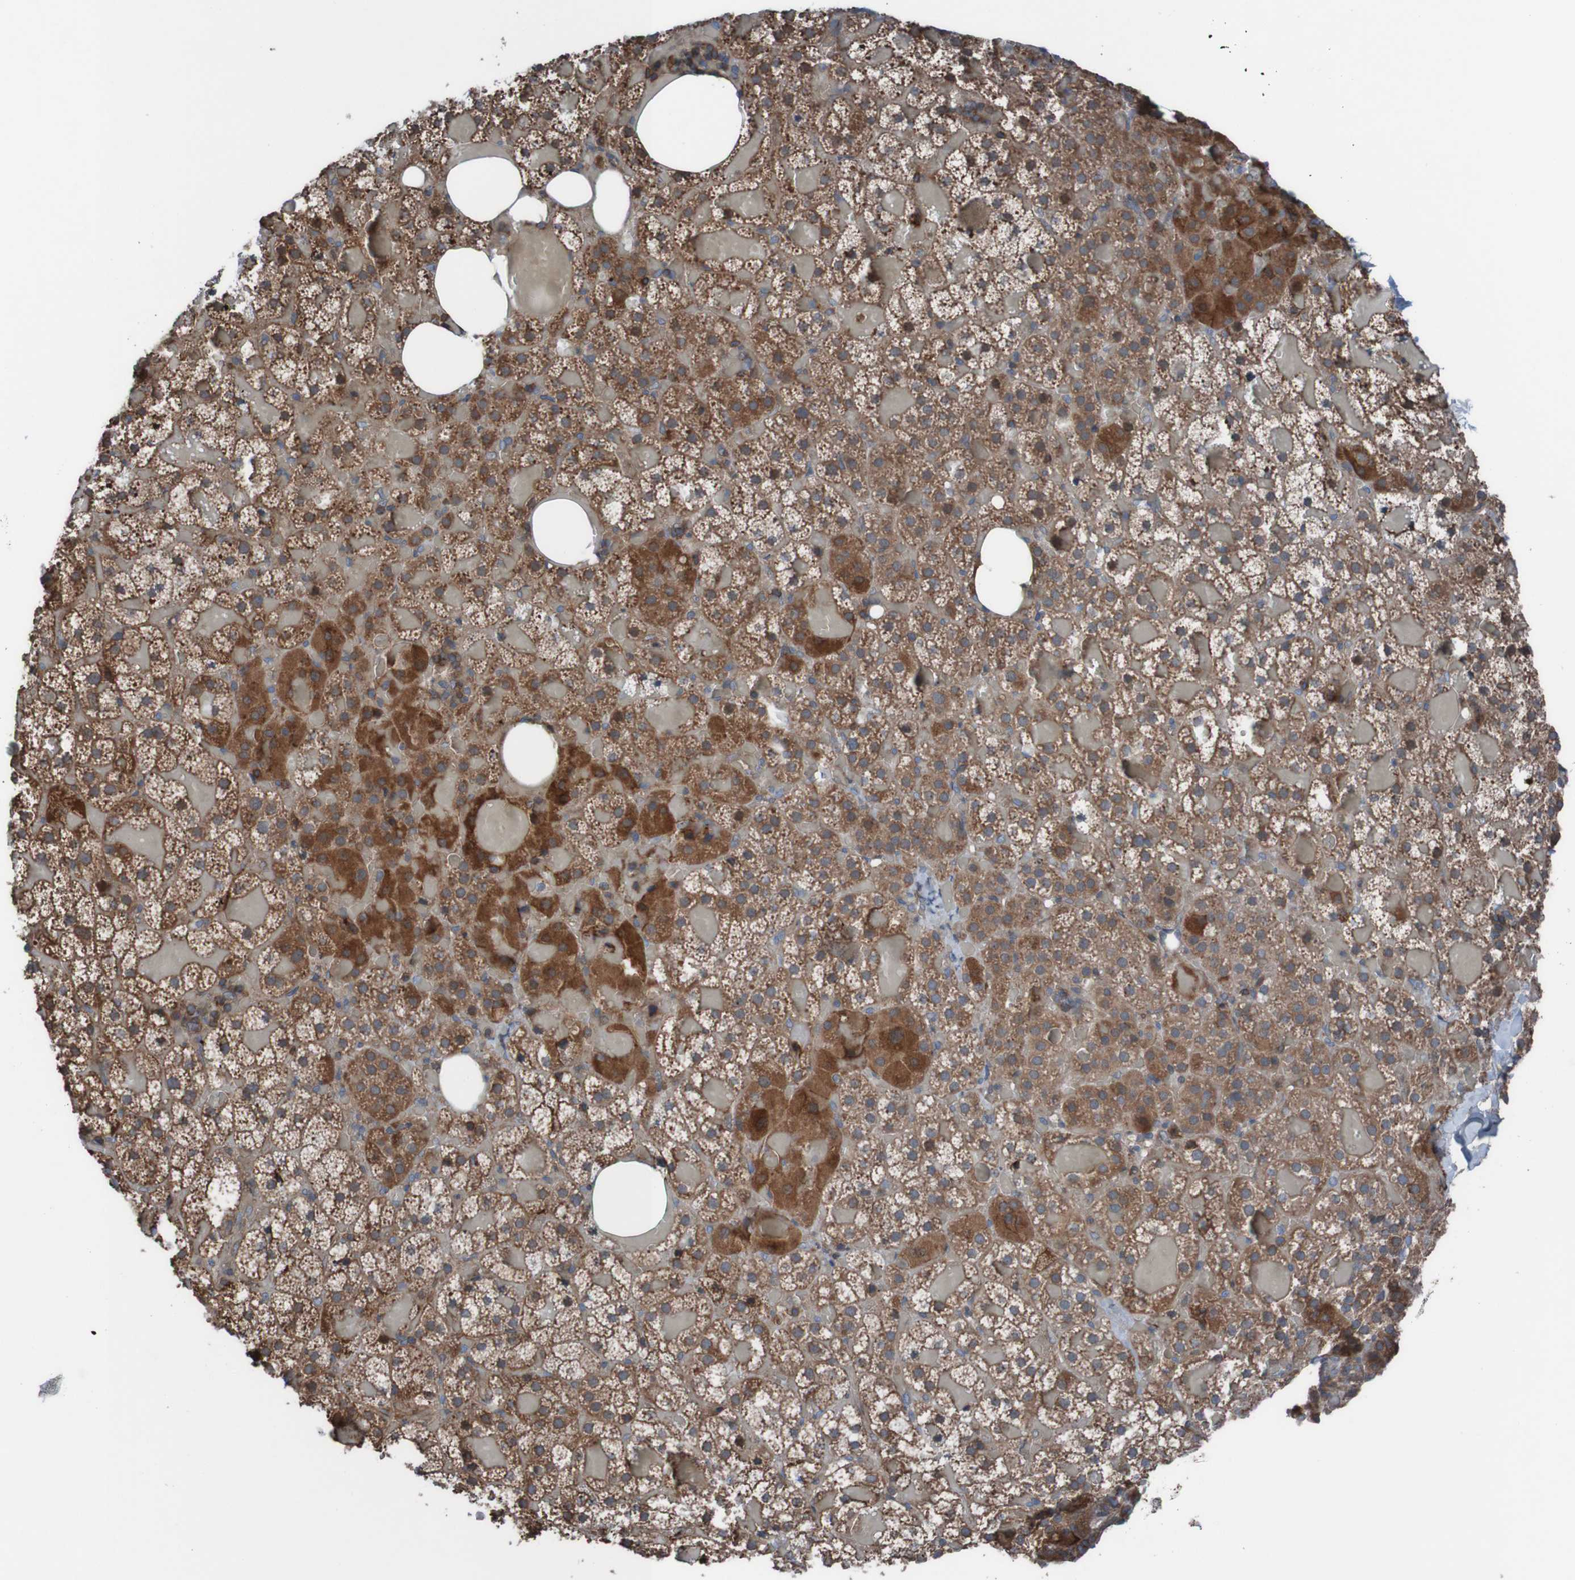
{"staining": {"intensity": "strong", "quantity": ">75%", "location": "cytoplasmic/membranous"}, "tissue": "adrenal gland", "cell_type": "Glandular cells", "image_type": "normal", "snomed": [{"axis": "morphology", "description": "Normal tissue, NOS"}, {"axis": "topography", "description": "Adrenal gland"}], "caption": "A high-resolution histopathology image shows immunohistochemistry staining of benign adrenal gland, which shows strong cytoplasmic/membranous staining in about >75% of glandular cells. Nuclei are stained in blue.", "gene": "PDGFB", "patient": {"sex": "female", "age": 59}}